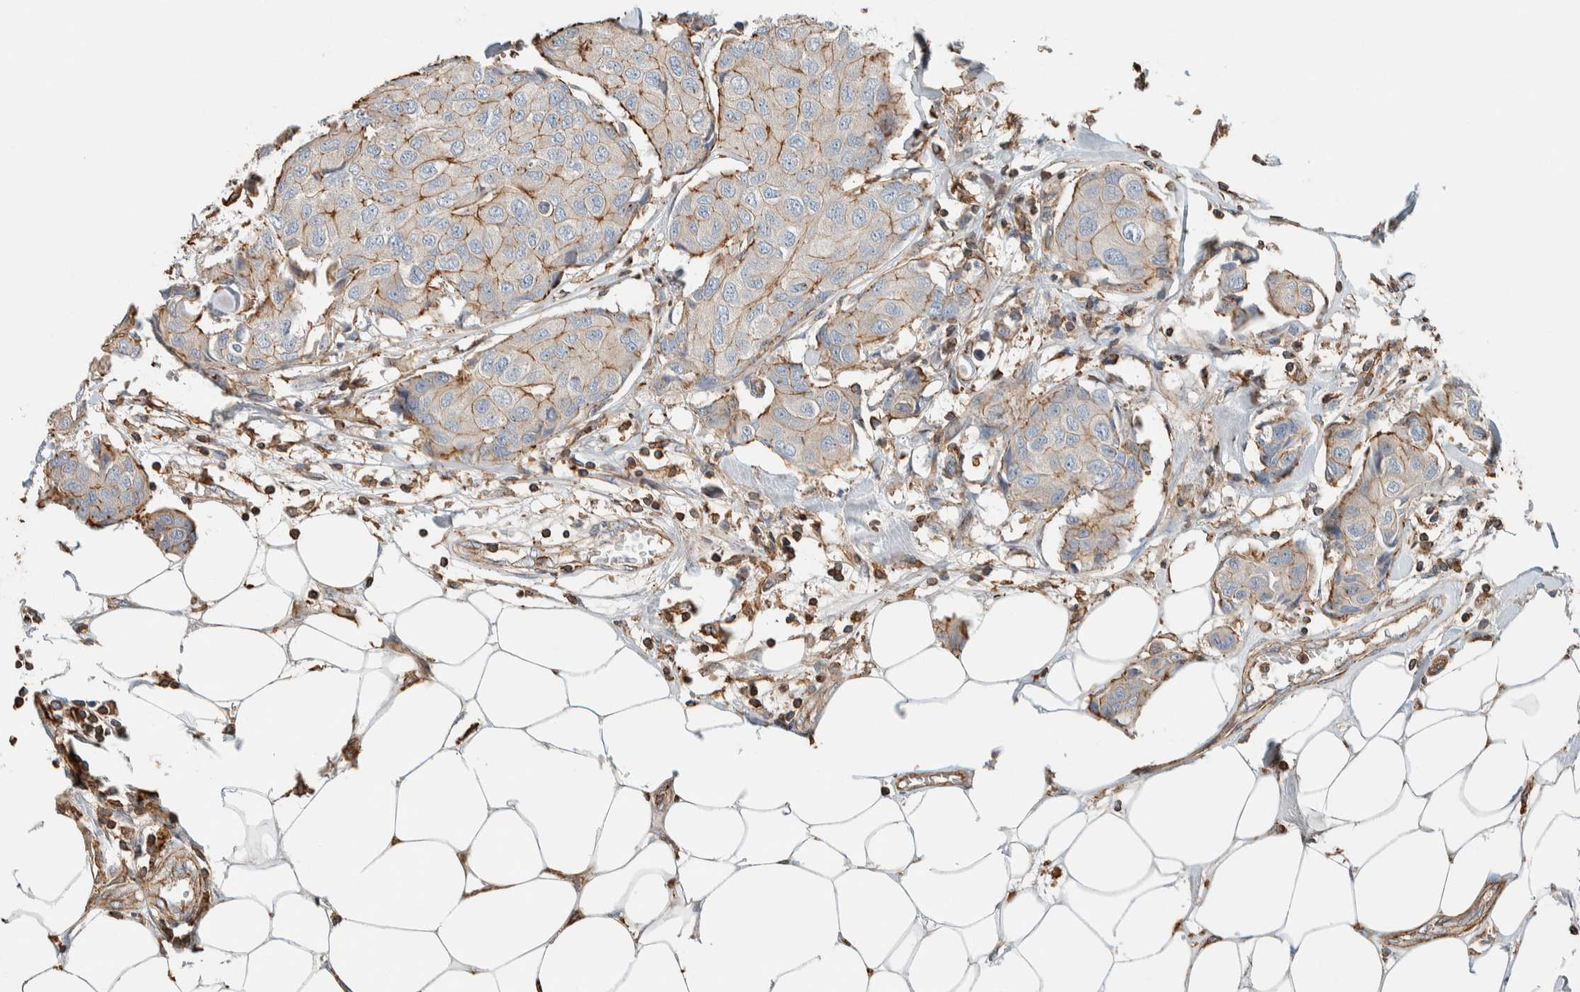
{"staining": {"intensity": "moderate", "quantity": "25%-75%", "location": "cytoplasmic/membranous"}, "tissue": "breast cancer", "cell_type": "Tumor cells", "image_type": "cancer", "snomed": [{"axis": "morphology", "description": "Duct carcinoma"}, {"axis": "topography", "description": "Breast"}], "caption": "The photomicrograph reveals immunohistochemical staining of breast cancer (infiltrating ductal carcinoma). There is moderate cytoplasmic/membranous positivity is present in approximately 25%-75% of tumor cells. (IHC, brightfield microscopy, high magnification).", "gene": "CTBP2", "patient": {"sex": "female", "age": 80}}